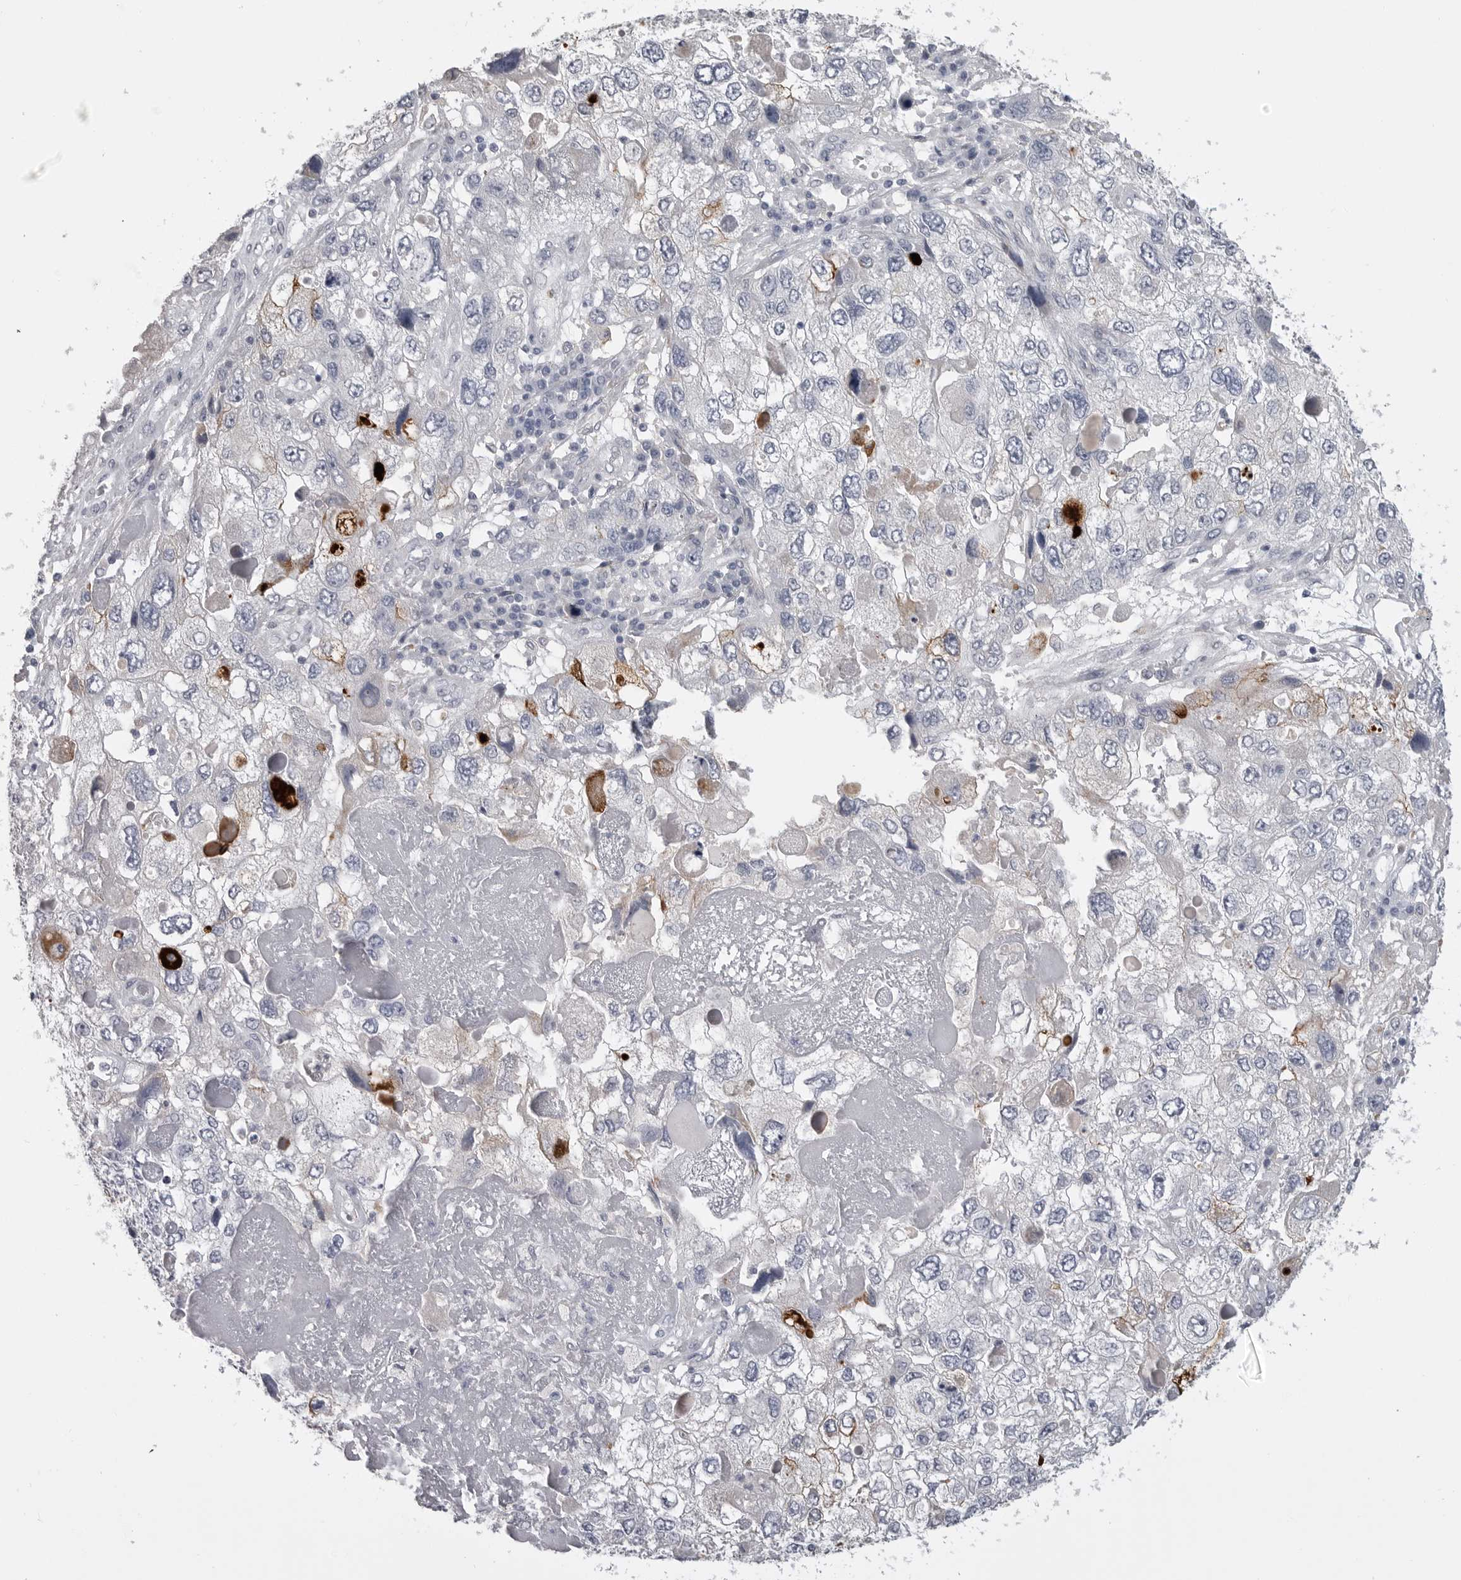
{"staining": {"intensity": "negative", "quantity": "none", "location": "none"}, "tissue": "endometrial cancer", "cell_type": "Tumor cells", "image_type": "cancer", "snomed": [{"axis": "morphology", "description": "Adenocarcinoma, NOS"}, {"axis": "topography", "description": "Endometrium"}], "caption": "Human endometrial cancer (adenocarcinoma) stained for a protein using IHC shows no positivity in tumor cells.", "gene": "SERPING1", "patient": {"sex": "female", "age": 49}}